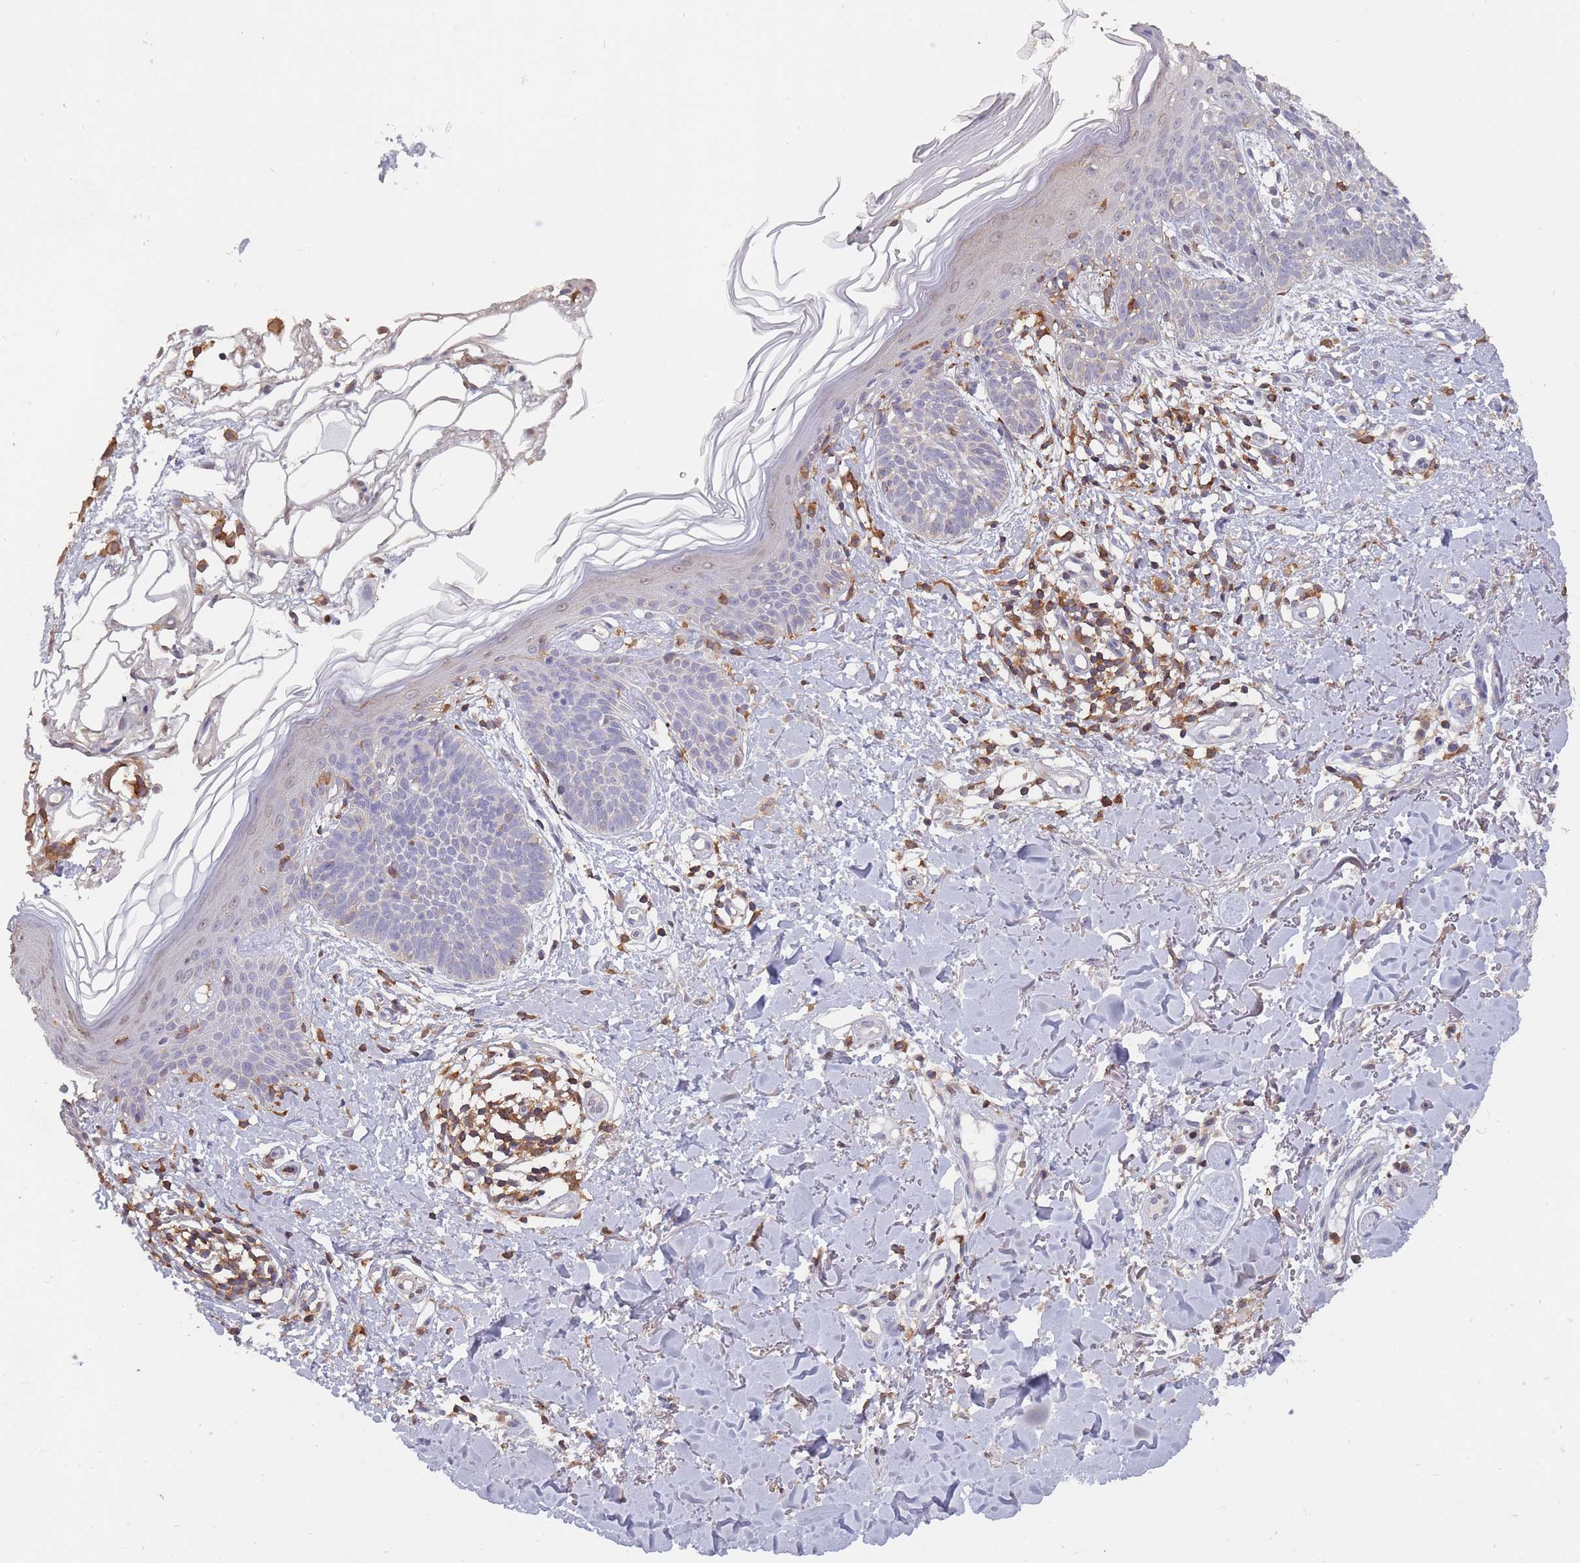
{"staining": {"intensity": "negative", "quantity": "none", "location": "none"}, "tissue": "skin cancer", "cell_type": "Tumor cells", "image_type": "cancer", "snomed": [{"axis": "morphology", "description": "Basal cell carcinoma"}, {"axis": "topography", "description": "Skin"}], "caption": "IHC micrograph of human skin cancer stained for a protein (brown), which reveals no expression in tumor cells.", "gene": "GMIP", "patient": {"sex": "male", "age": 78}}